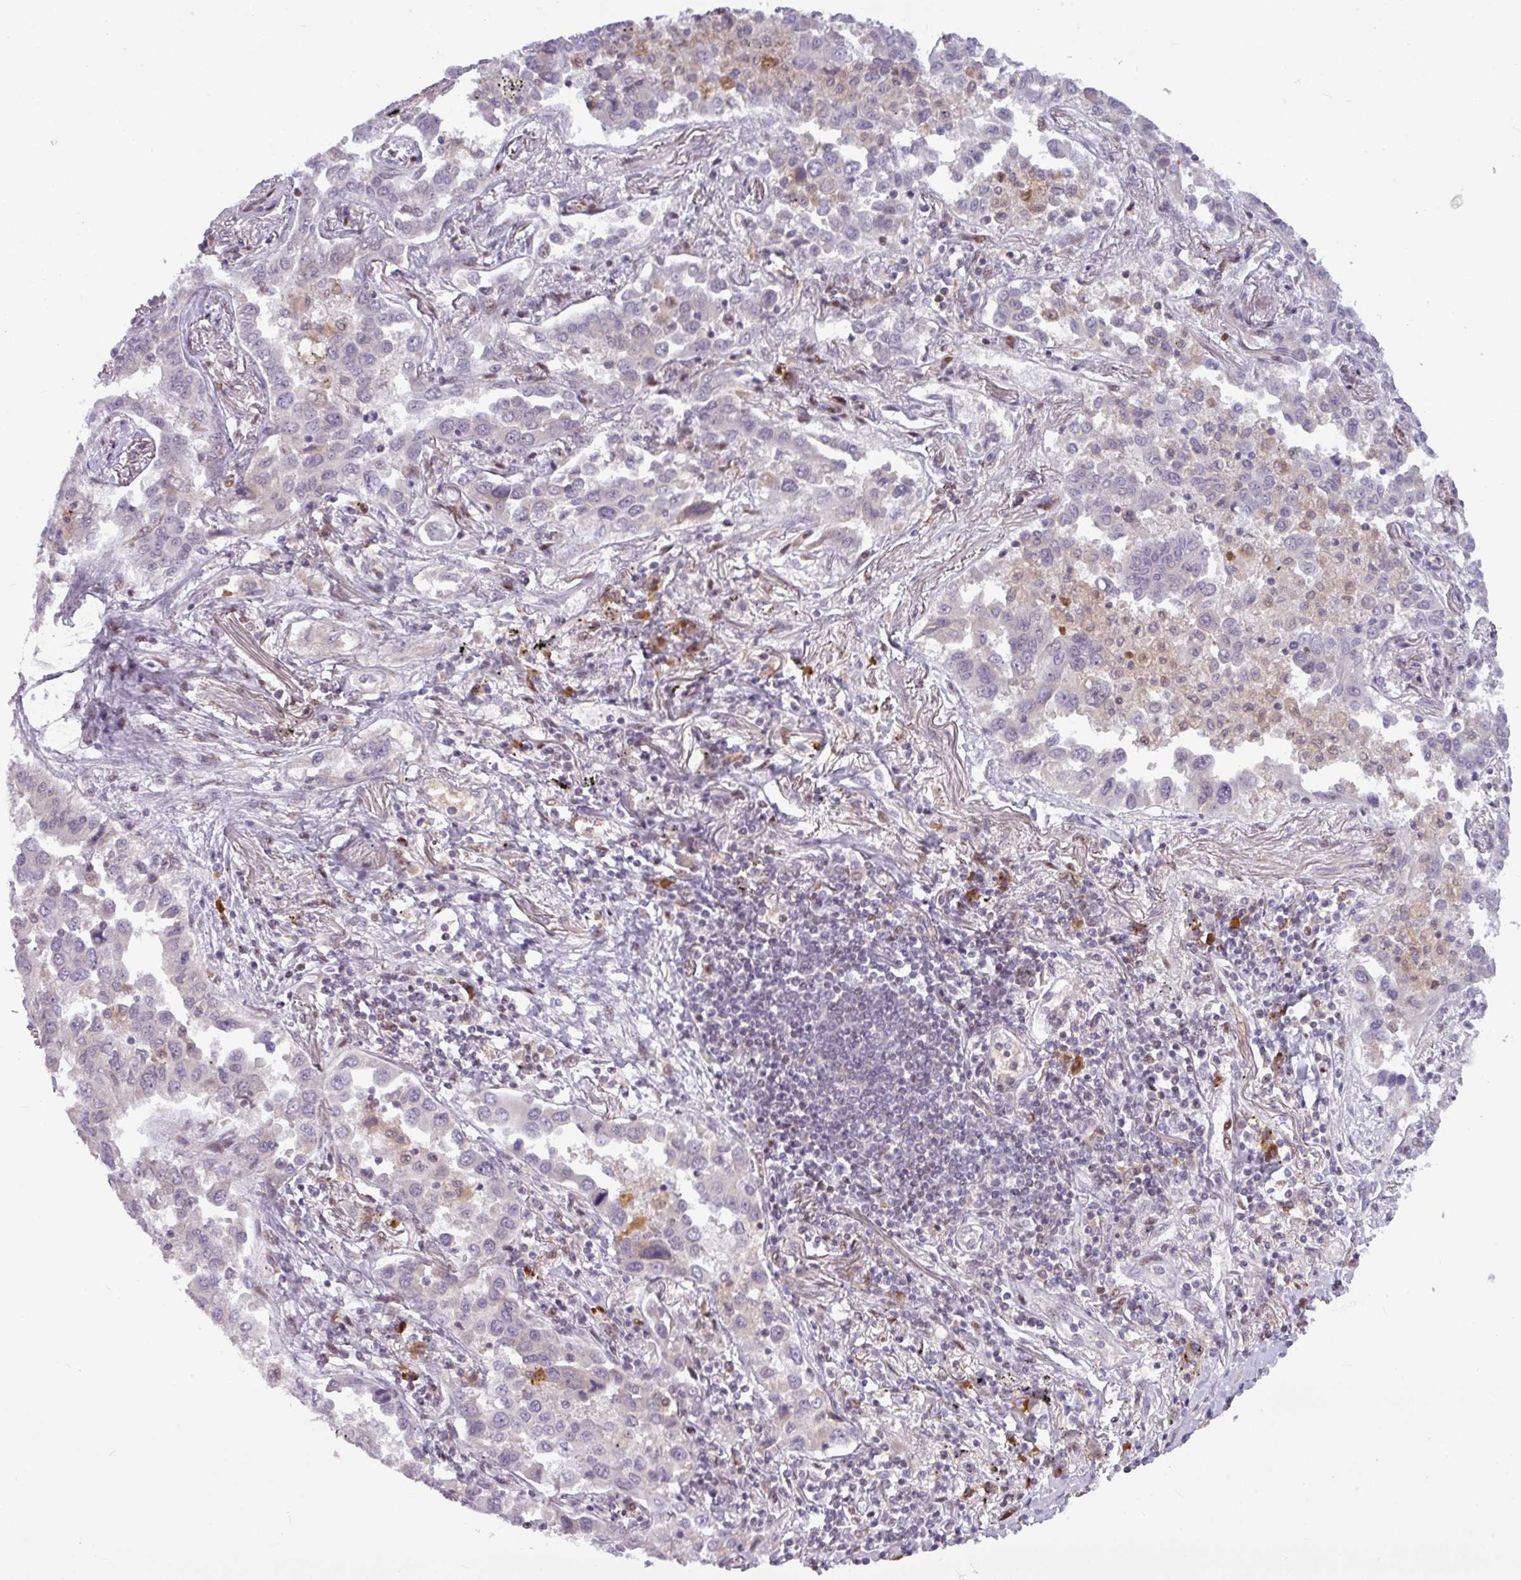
{"staining": {"intensity": "negative", "quantity": "none", "location": "none"}, "tissue": "lung cancer", "cell_type": "Tumor cells", "image_type": "cancer", "snomed": [{"axis": "morphology", "description": "Adenocarcinoma, NOS"}, {"axis": "topography", "description": "Lung"}], "caption": "IHC micrograph of human lung cancer stained for a protein (brown), which demonstrates no positivity in tumor cells. (Stains: DAB immunohistochemistry (IHC) with hematoxylin counter stain, Microscopy: brightfield microscopy at high magnification).", "gene": "SLC66A2", "patient": {"sex": "male", "age": 67}}